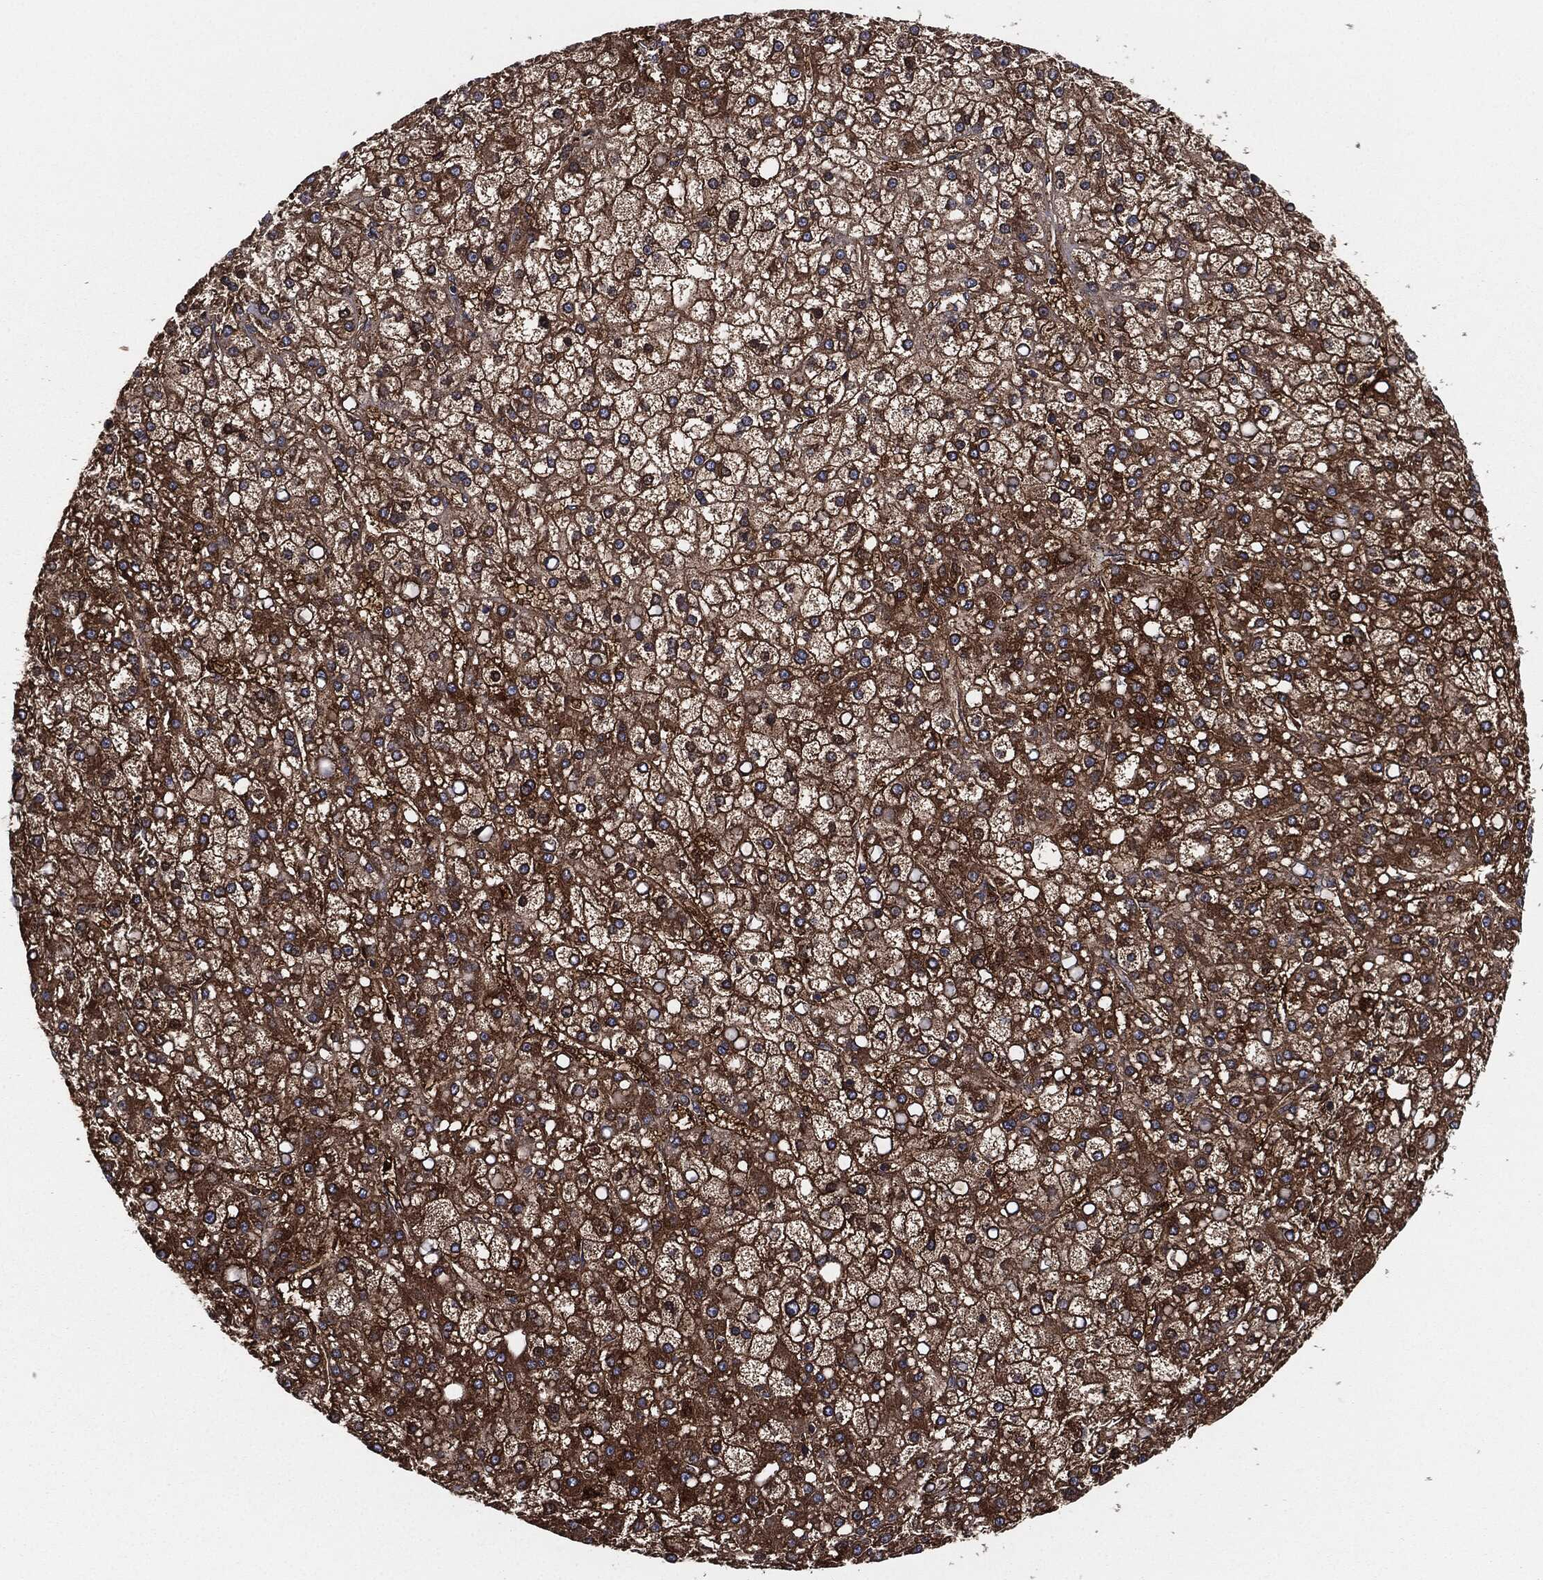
{"staining": {"intensity": "strong", "quantity": ">75%", "location": "cytoplasmic/membranous"}, "tissue": "liver cancer", "cell_type": "Tumor cells", "image_type": "cancer", "snomed": [{"axis": "morphology", "description": "Carcinoma, Hepatocellular, NOS"}, {"axis": "topography", "description": "Liver"}], "caption": "Tumor cells show high levels of strong cytoplasmic/membranous expression in about >75% of cells in human liver cancer (hepatocellular carcinoma).", "gene": "TMEM11", "patient": {"sex": "male", "age": 67}}